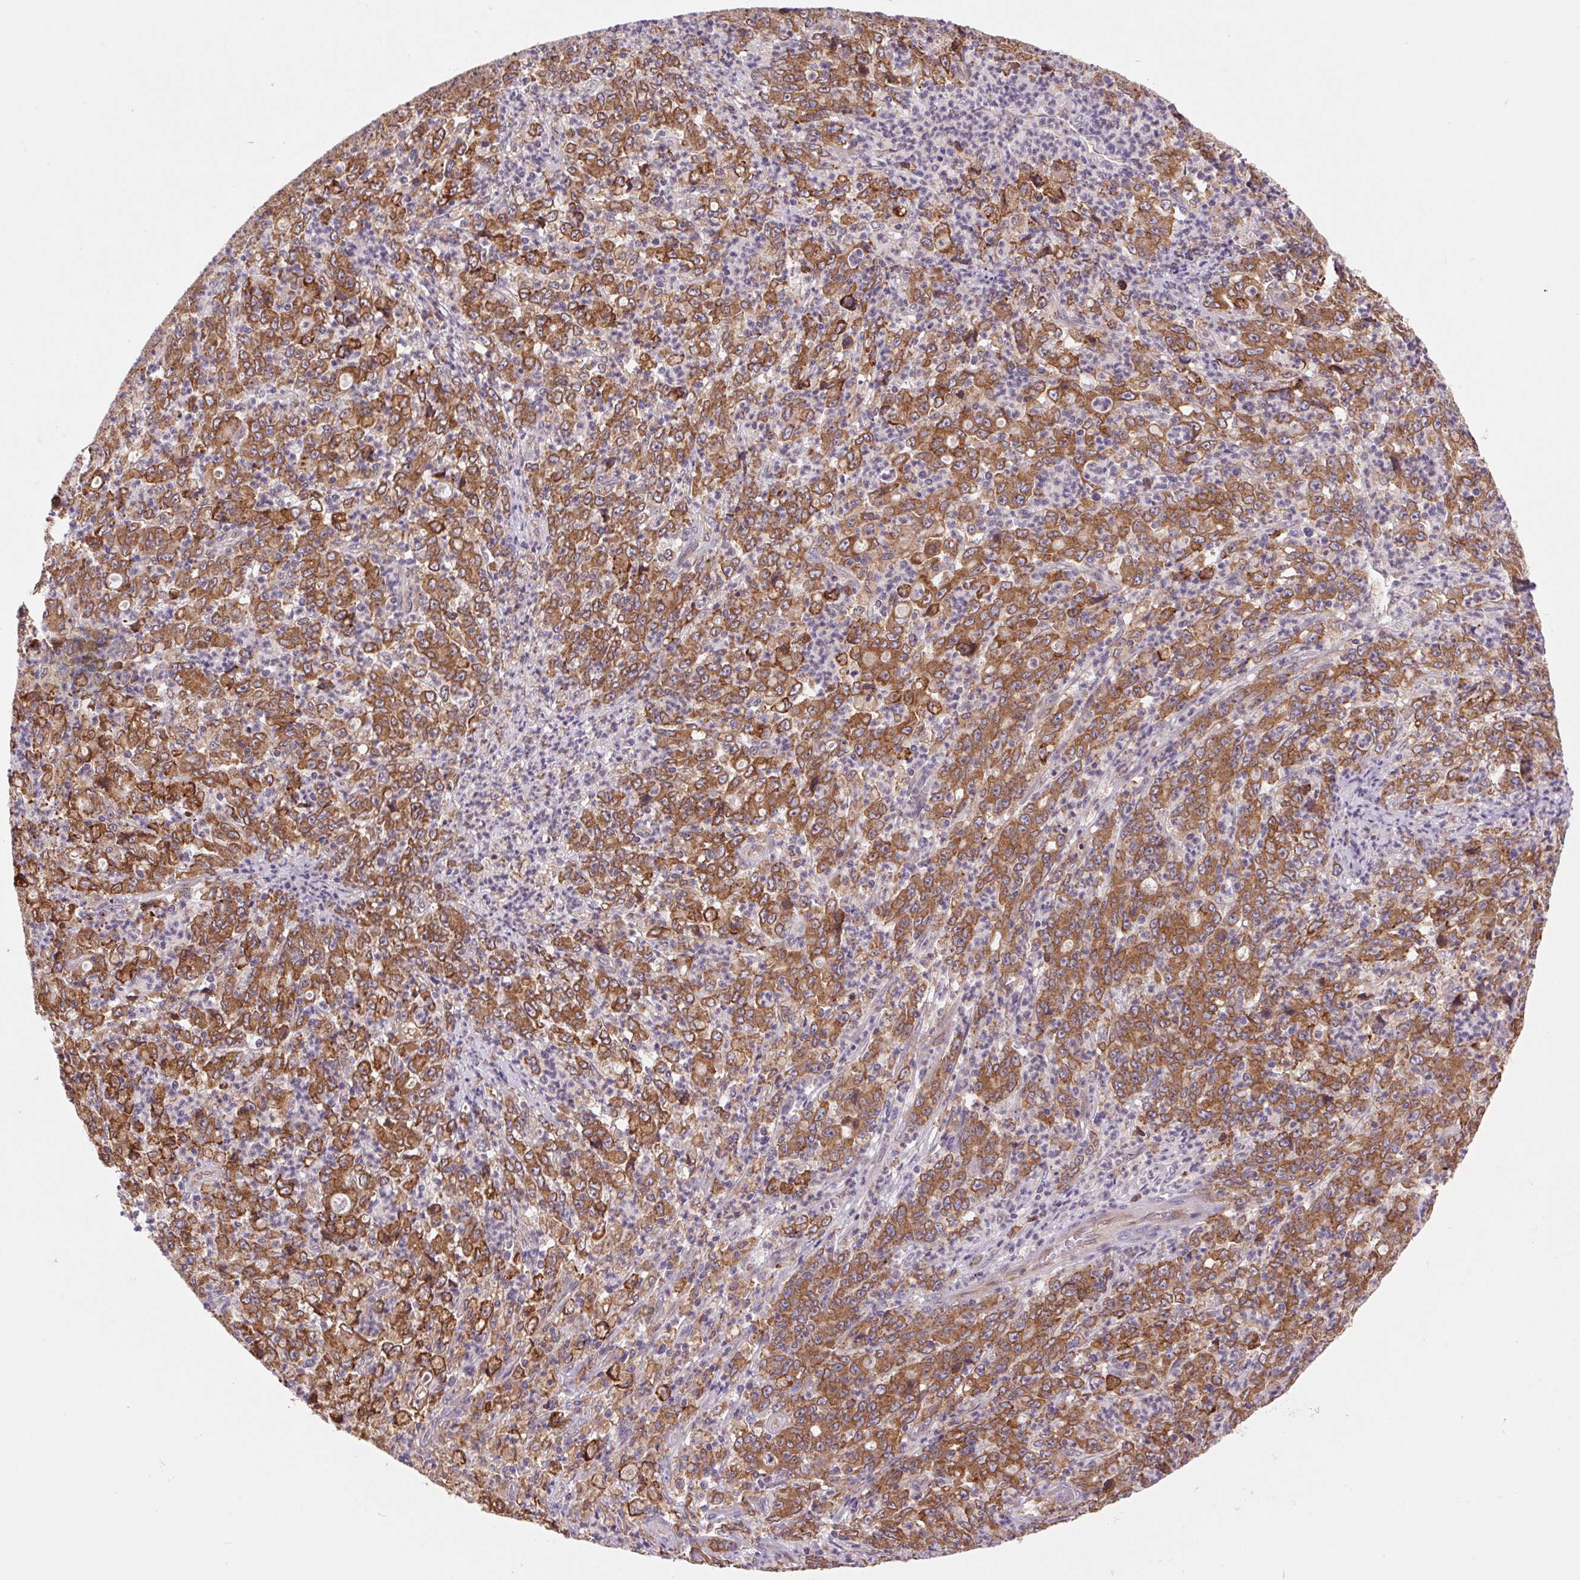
{"staining": {"intensity": "moderate", "quantity": ">75%", "location": "cytoplasmic/membranous"}, "tissue": "stomach cancer", "cell_type": "Tumor cells", "image_type": "cancer", "snomed": [{"axis": "morphology", "description": "Adenocarcinoma, NOS"}, {"axis": "topography", "description": "Stomach, lower"}], "caption": "An immunohistochemistry (IHC) histopathology image of neoplastic tissue is shown. Protein staining in brown labels moderate cytoplasmic/membranous positivity in stomach adenocarcinoma within tumor cells. (DAB IHC, brown staining for protein, blue staining for nuclei).", "gene": "KLHL20", "patient": {"sex": "female", "age": 71}}